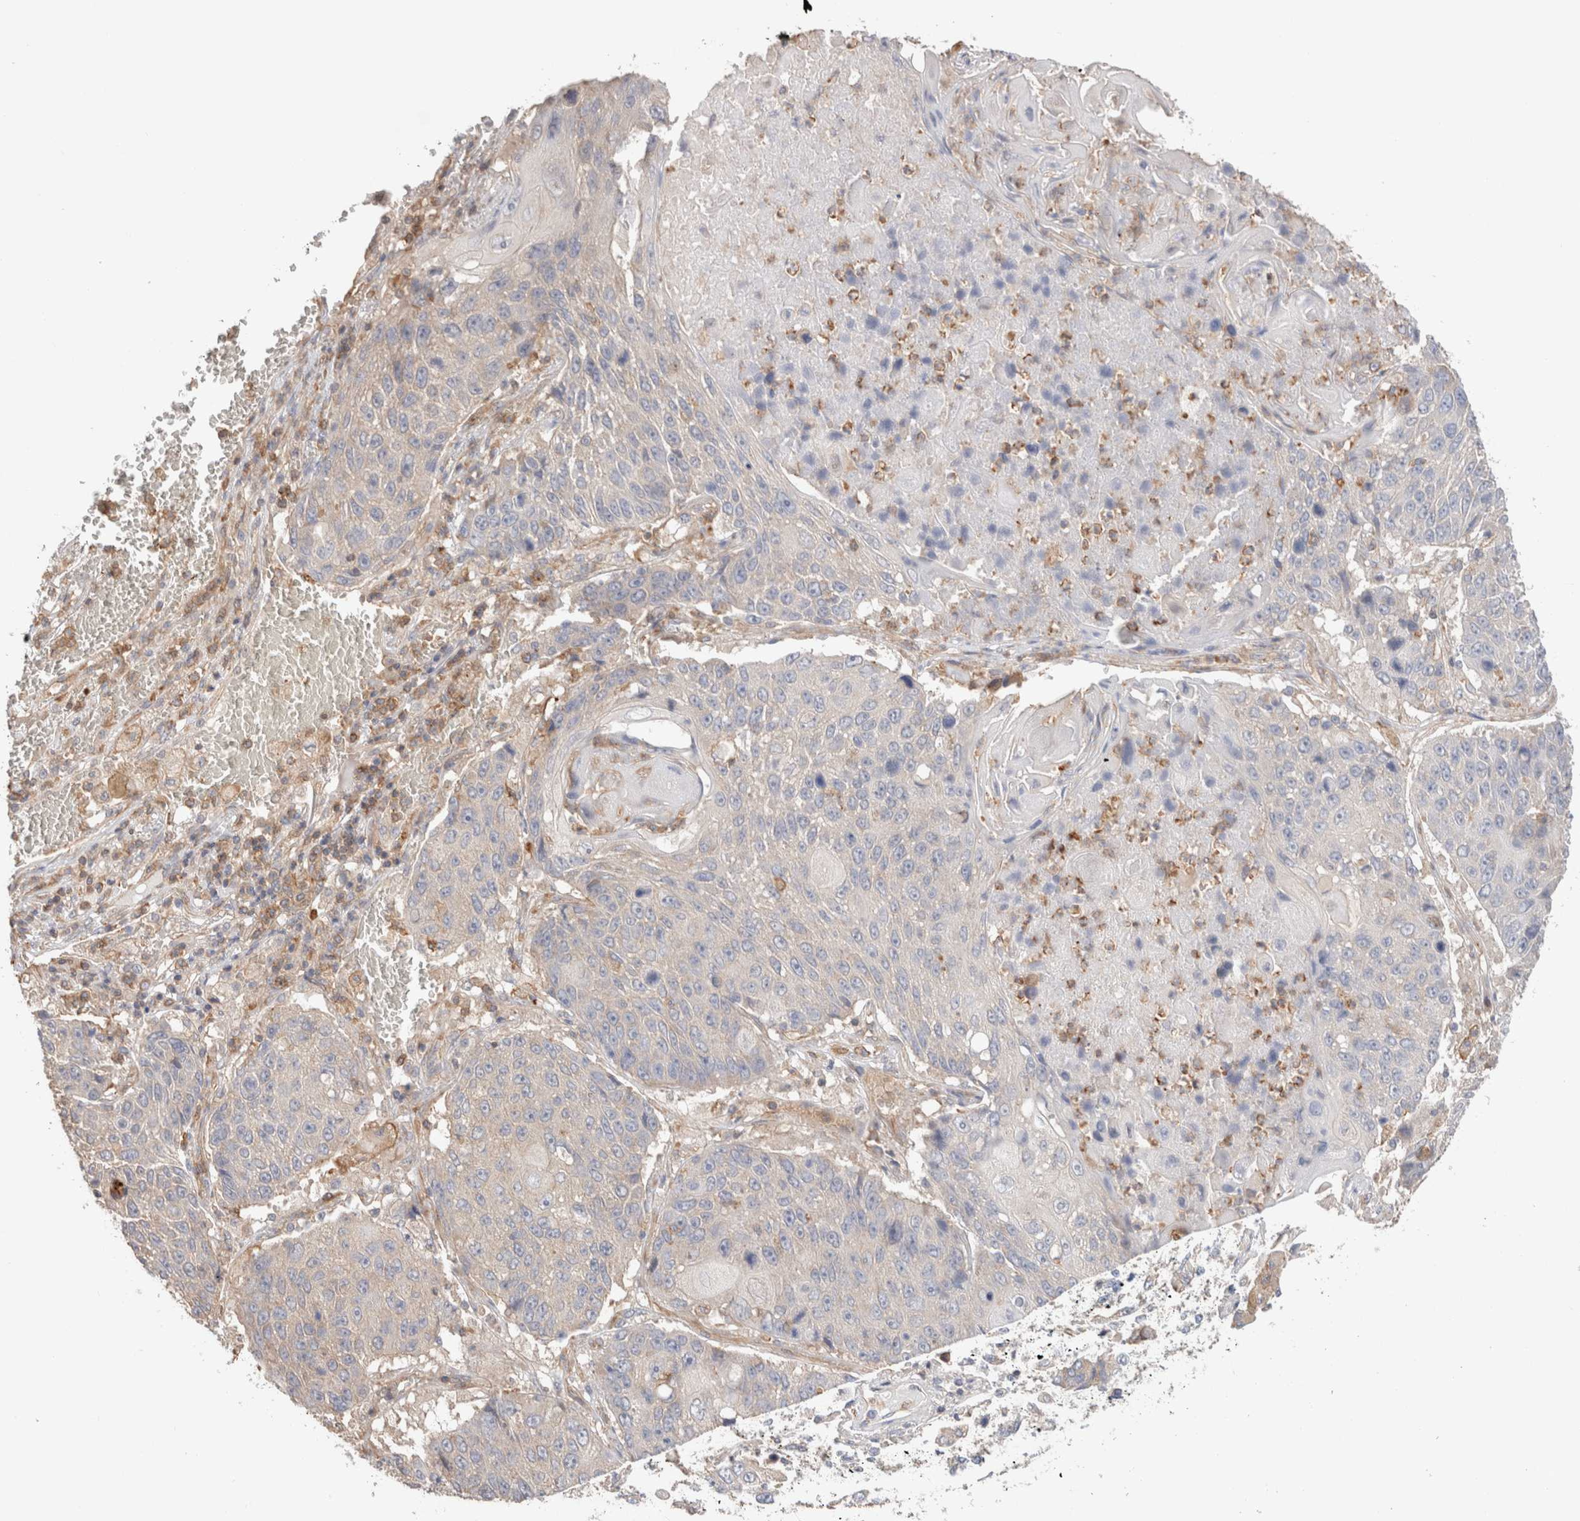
{"staining": {"intensity": "weak", "quantity": "<25%", "location": "cytoplasmic/membranous"}, "tissue": "lung cancer", "cell_type": "Tumor cells", "image_type": "cancer", "snomed": [{"axis": "morphology", "description": "Adenocarcinoma, NOS"}, {"axis": "topography", "description": "Lung"}], "caption": "This is an IHC micrograph of lung adenocarcinoma. There is no expression in tumor cells.", "gene": "CFAP418", "patient": {"sex": "male", "age": 64}}